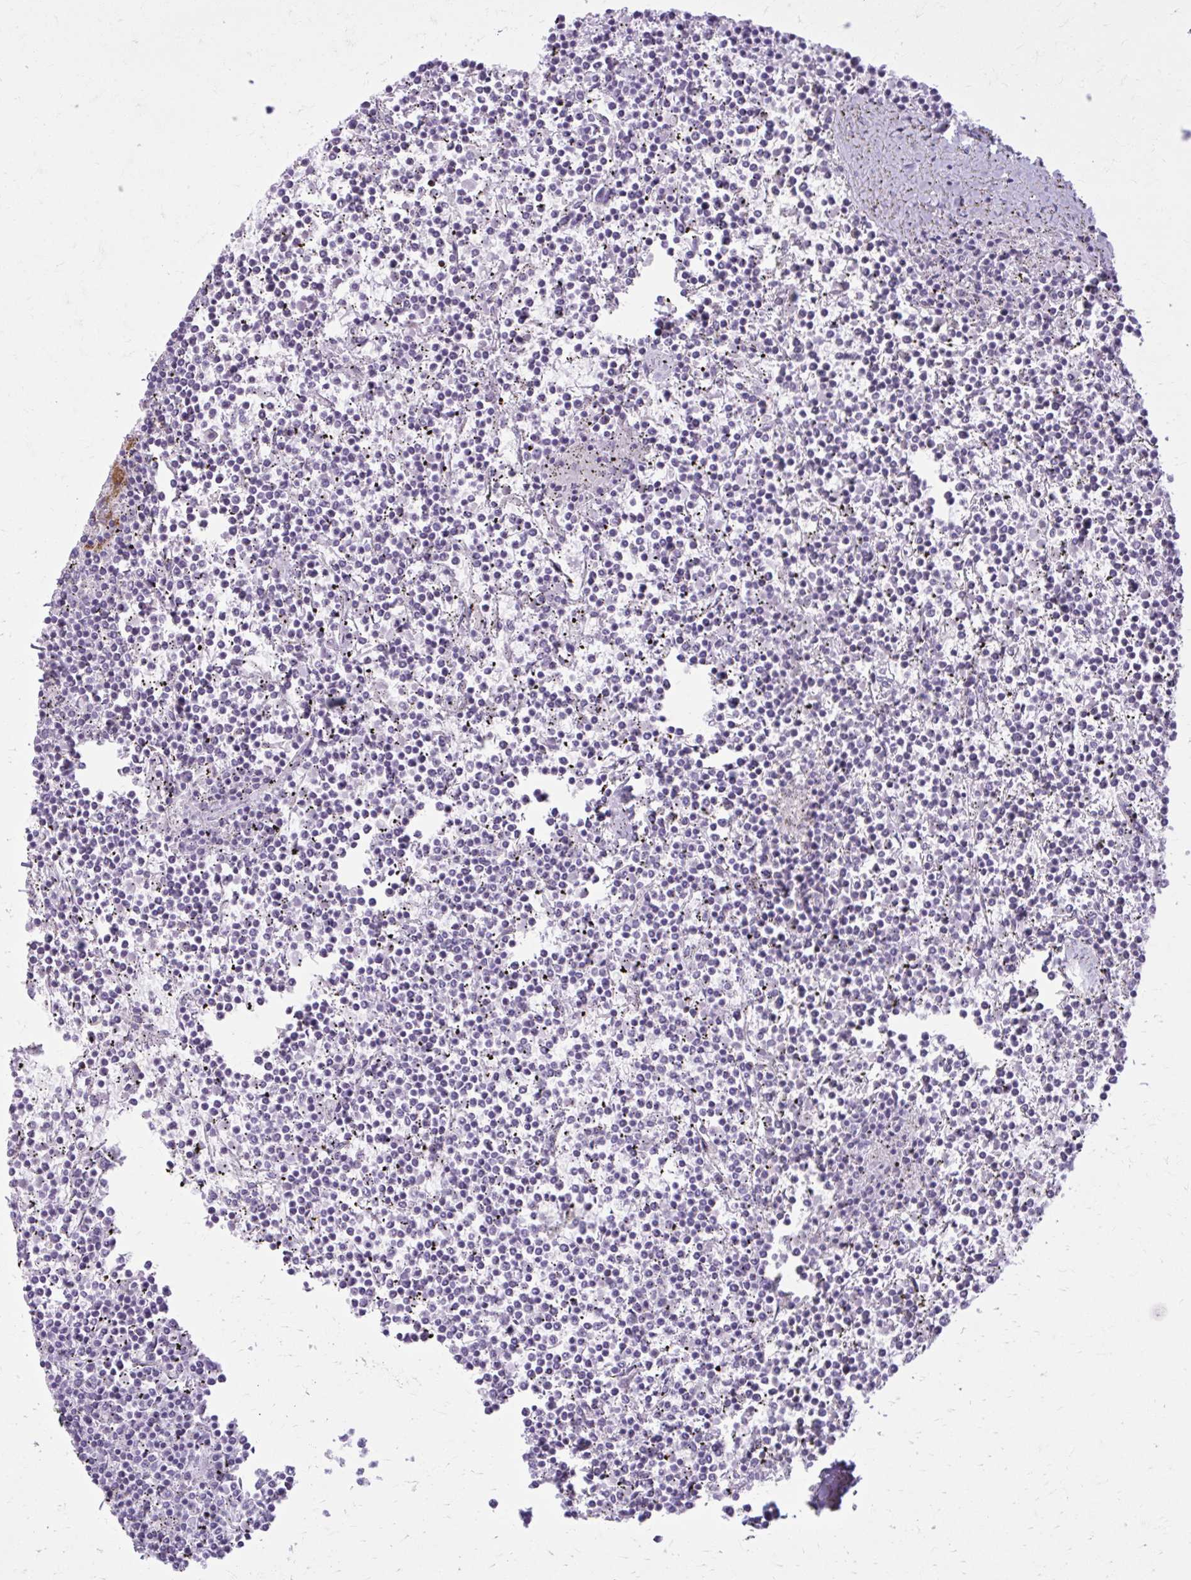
{"staining": {"intensity": "negative", "quantity": "none", "location": "none"}, "tissue": "lymphoma", "cell_type": "Tumor cells", "image_type": "cancer", "snomed": [{"axis": "morphology", "description": "Malignant lymphoma, non-Hodgkin's type, Low grade"}, {"axis": "topography", "description": "Spleen"}], "caption": "Tumor cells are negative for protein expression in human malignant lymphoma, non-Hodgkin's type (low-grade).", "gene": "OR4B1", "patient": {"sex": "female", "age": 19}}